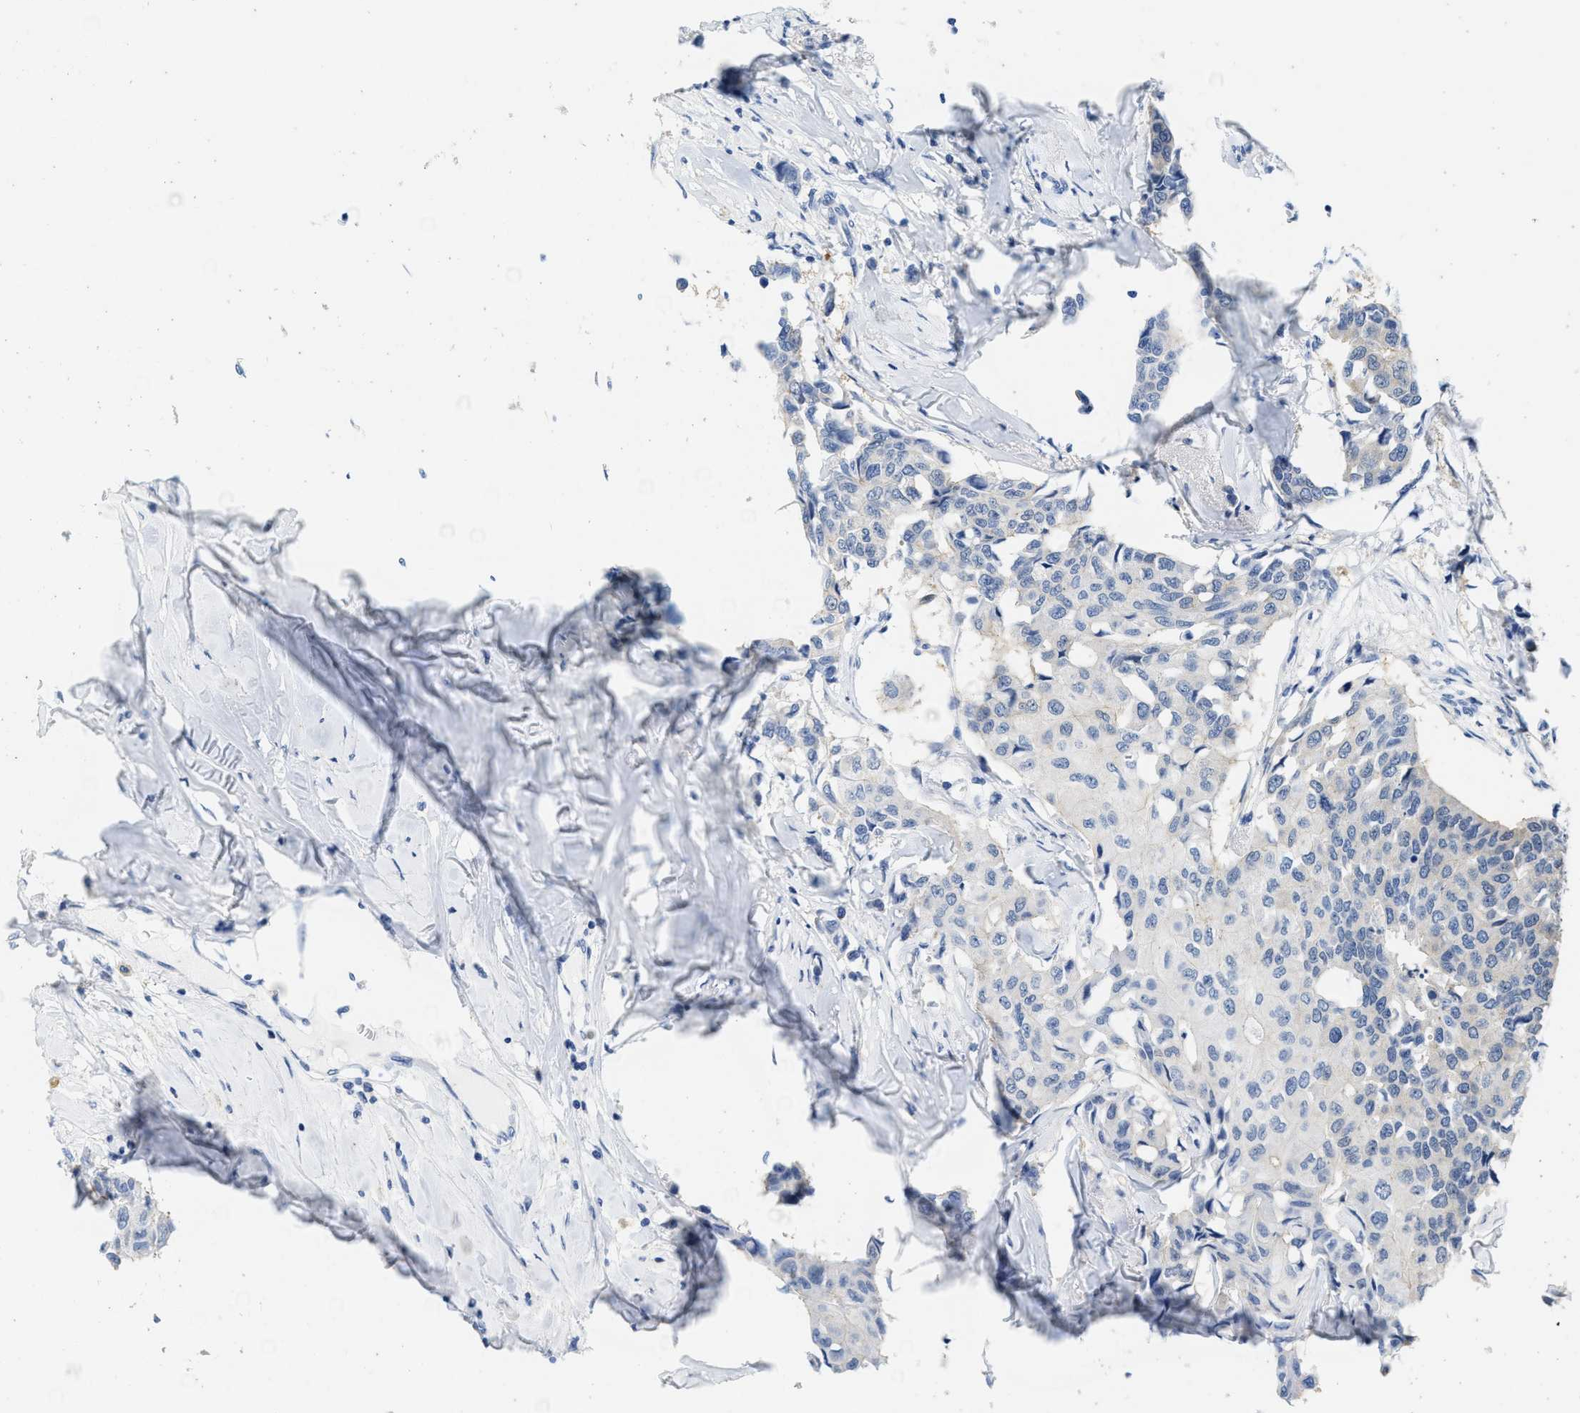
{"staining": {"intensity": "negative", "quantity": "none", "location": "none"}, "tissue": "breast cancer", "cell_type": "Tumor cells", "image_type": "cancer", "snomed": [{"axis": "morphology", "description": "Duct carcinoma"}, {"axis": "topography", "description": "Breast"}], "caption": "IHC image of breast intraductal carcinoma stained for a protein (brown), which shows no staining in tumor cells.", "gene": "ABCB11", "patient": {"sex": "female", "age": 80}}